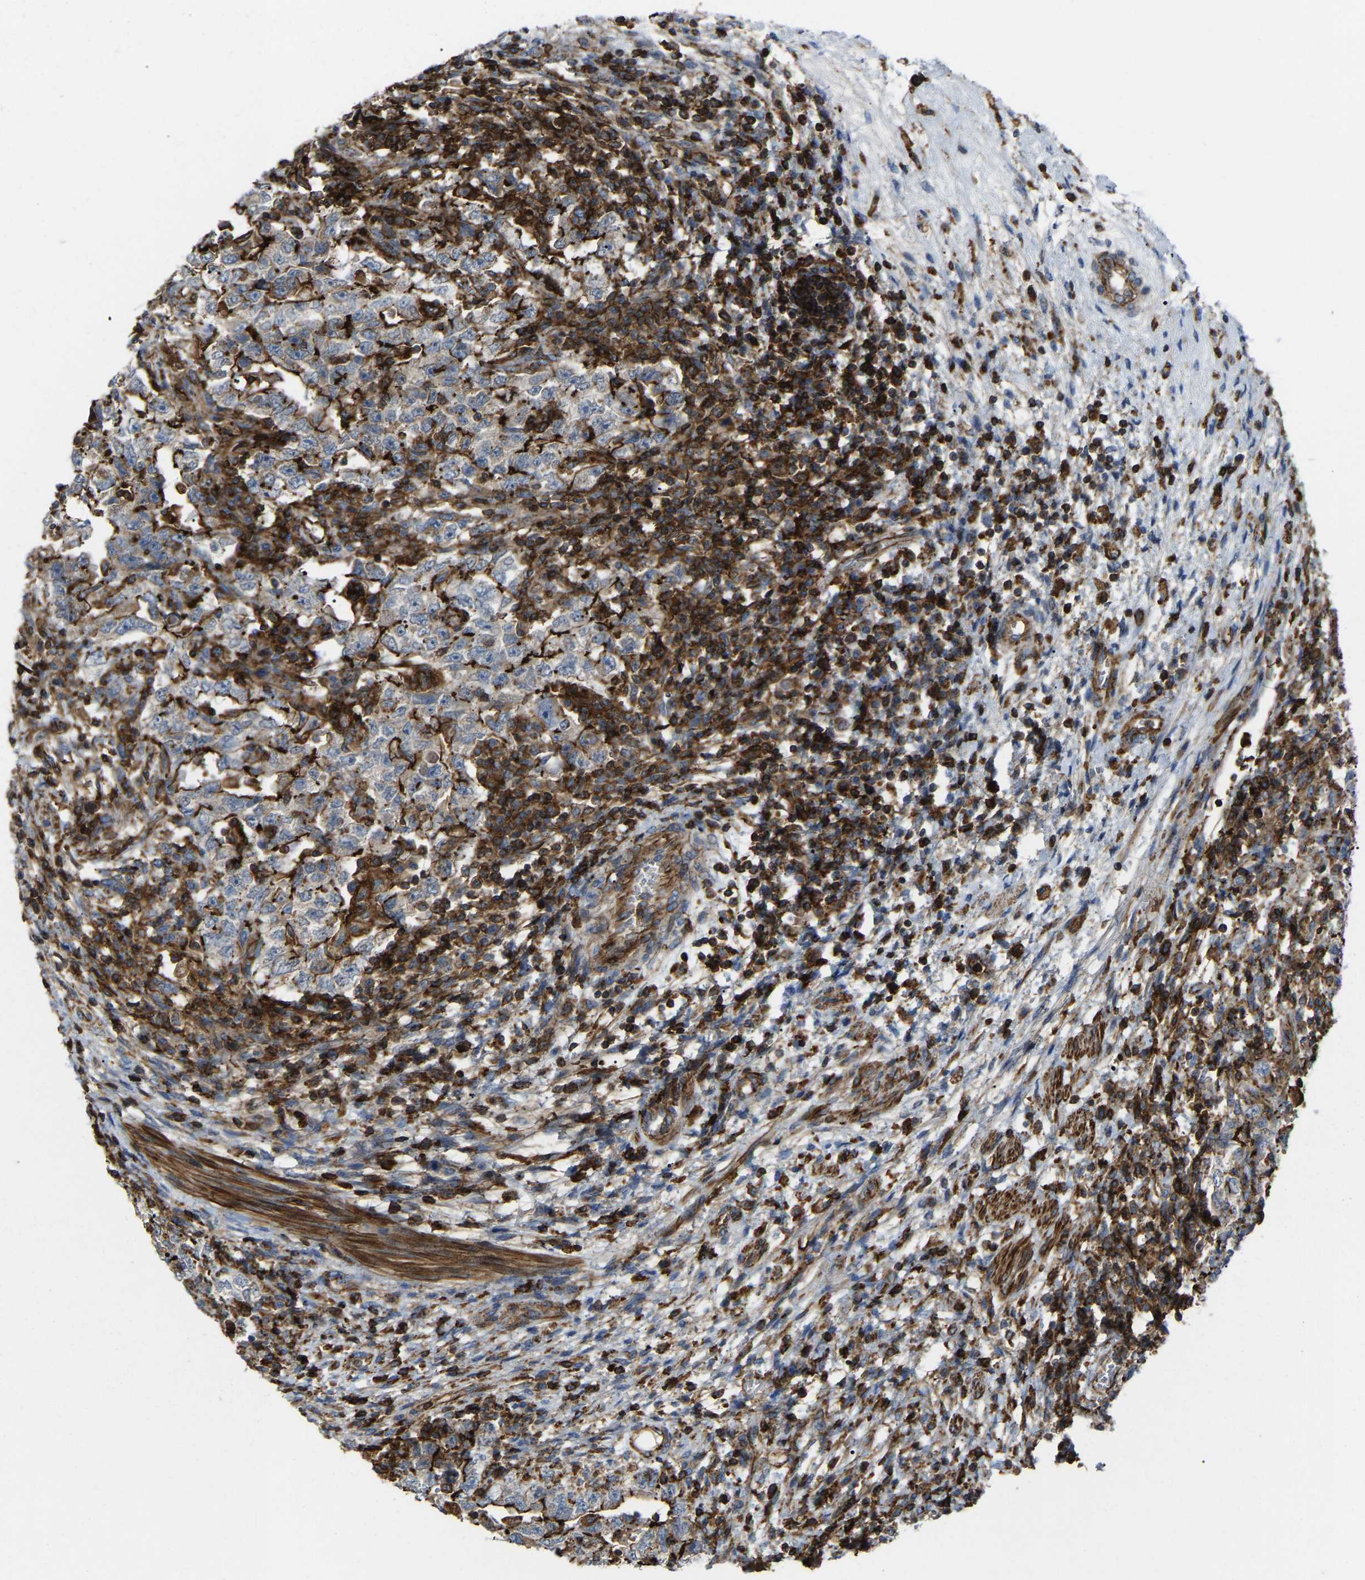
{"staining": {"intensity": "moderate", "quantity": ">75%", "location": "cytoplasmic/membranous"}, "tissue": "testis cancer", "cell_type": "Tumor cells", "image_type": "cancer", "snomed": [{"axis": "morphology", "description": "Carcinoma, Embryonal, NOS"}, {"axis": "topography", "description": "Testis"}], "caption": "Immunohistochemical staining of human testis embryonal carcinoma reveals medium levels of moderate cytoplasmic/membranous protein staining in approximately >75% of tumor cells.", "gene": "AGPAT2", "patient": {"sex": "male", "age": 26}}